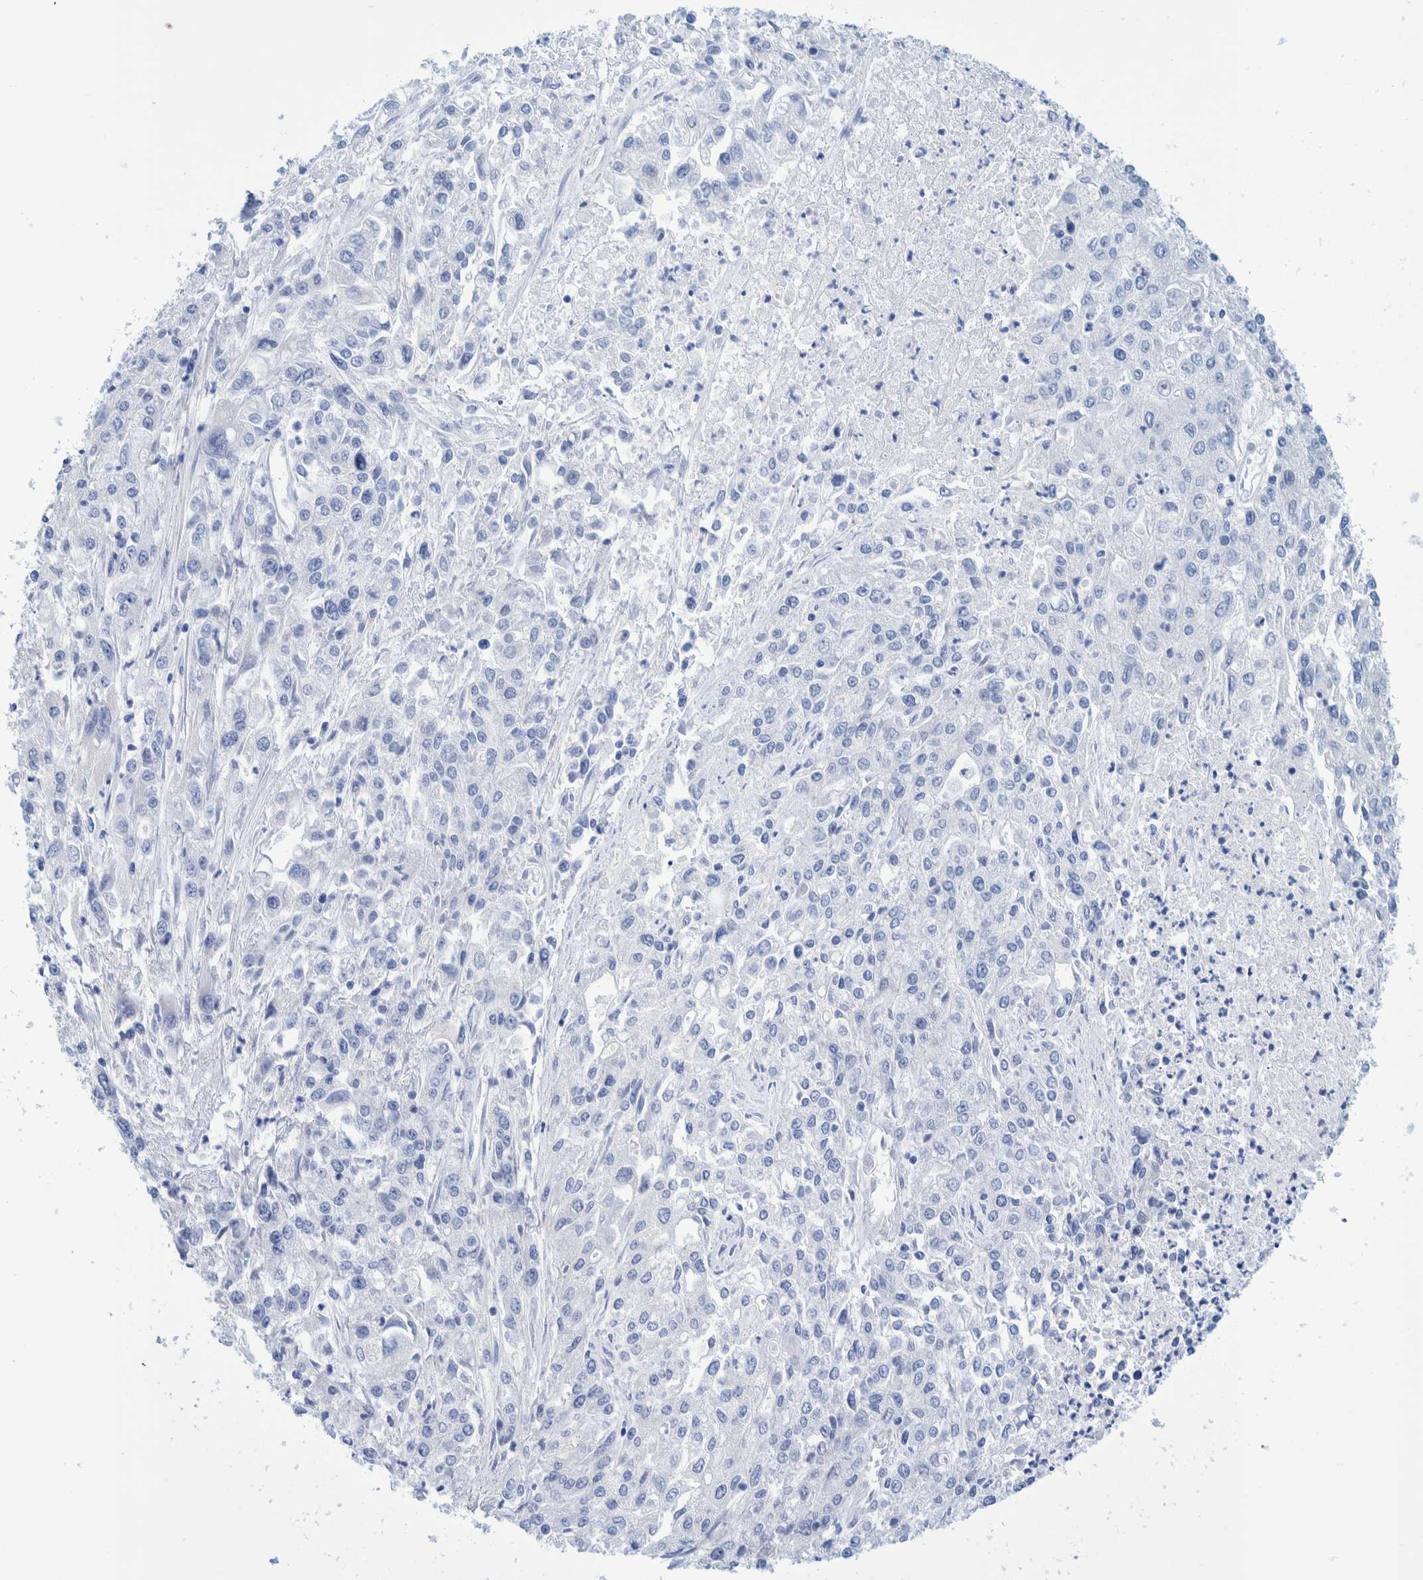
{"staining": {"intensity": "negative", "quantity": "none", "location": "none"}, "tissue": "endometrial cancer", "cell_type": "Tumor cells", "image_type": "cancer", "snomed": [{"axis": "morphology", "description": "Adenocarcinoma, NOS"}, {"axis": "topography", "description": "Endometrium"}], "caption": "The immunohistochemistry (IHC) micrograph has no significant positivity in tumor cells of adenocarcinoma (endometrial) tissue. (Immunohistochemistry (ihc), brightfield microscopy, high magnification).", "gene": "PERP", "patient": {"sex": "female", "age": 49}}